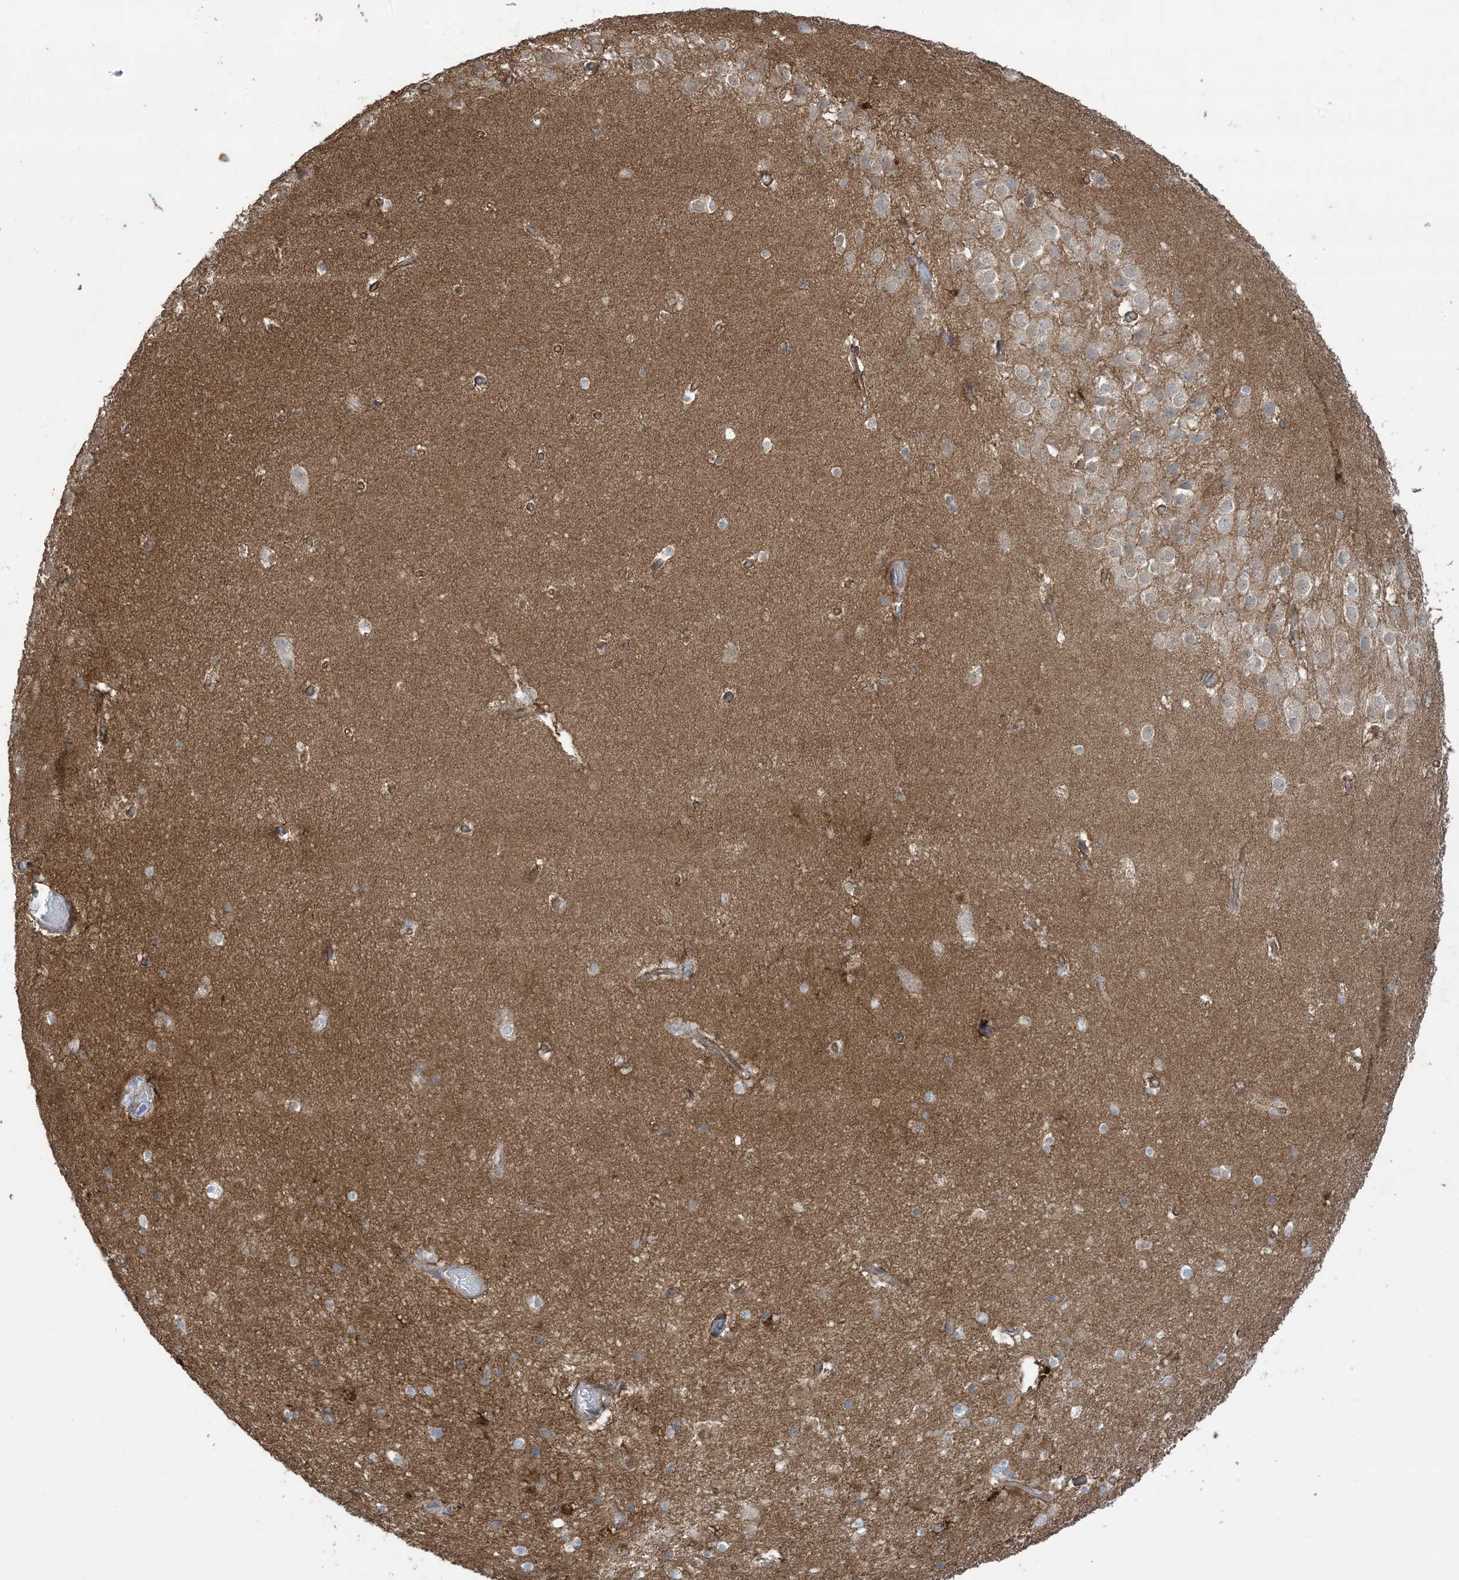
{"staining": {"intensity": "moderate", "quantity": "<25%", "location": "cytoplasmic/membranous"}, "tissue": "hippocampus", "cell_type": "Glial cells", "image_type": "normal", "snomed": [{"axis": "morphology", "description": "Normal tissue, NOS"}, {"axis": "topography", "description": "Hippocampus"}], "caption": "Protein analysis of benign hippocampus displays moderate cytoplasmic/membranous positivity in about <25% of glial cells.", "gene": "CCNY", "patient": {"sex": "female", "age": 52}}